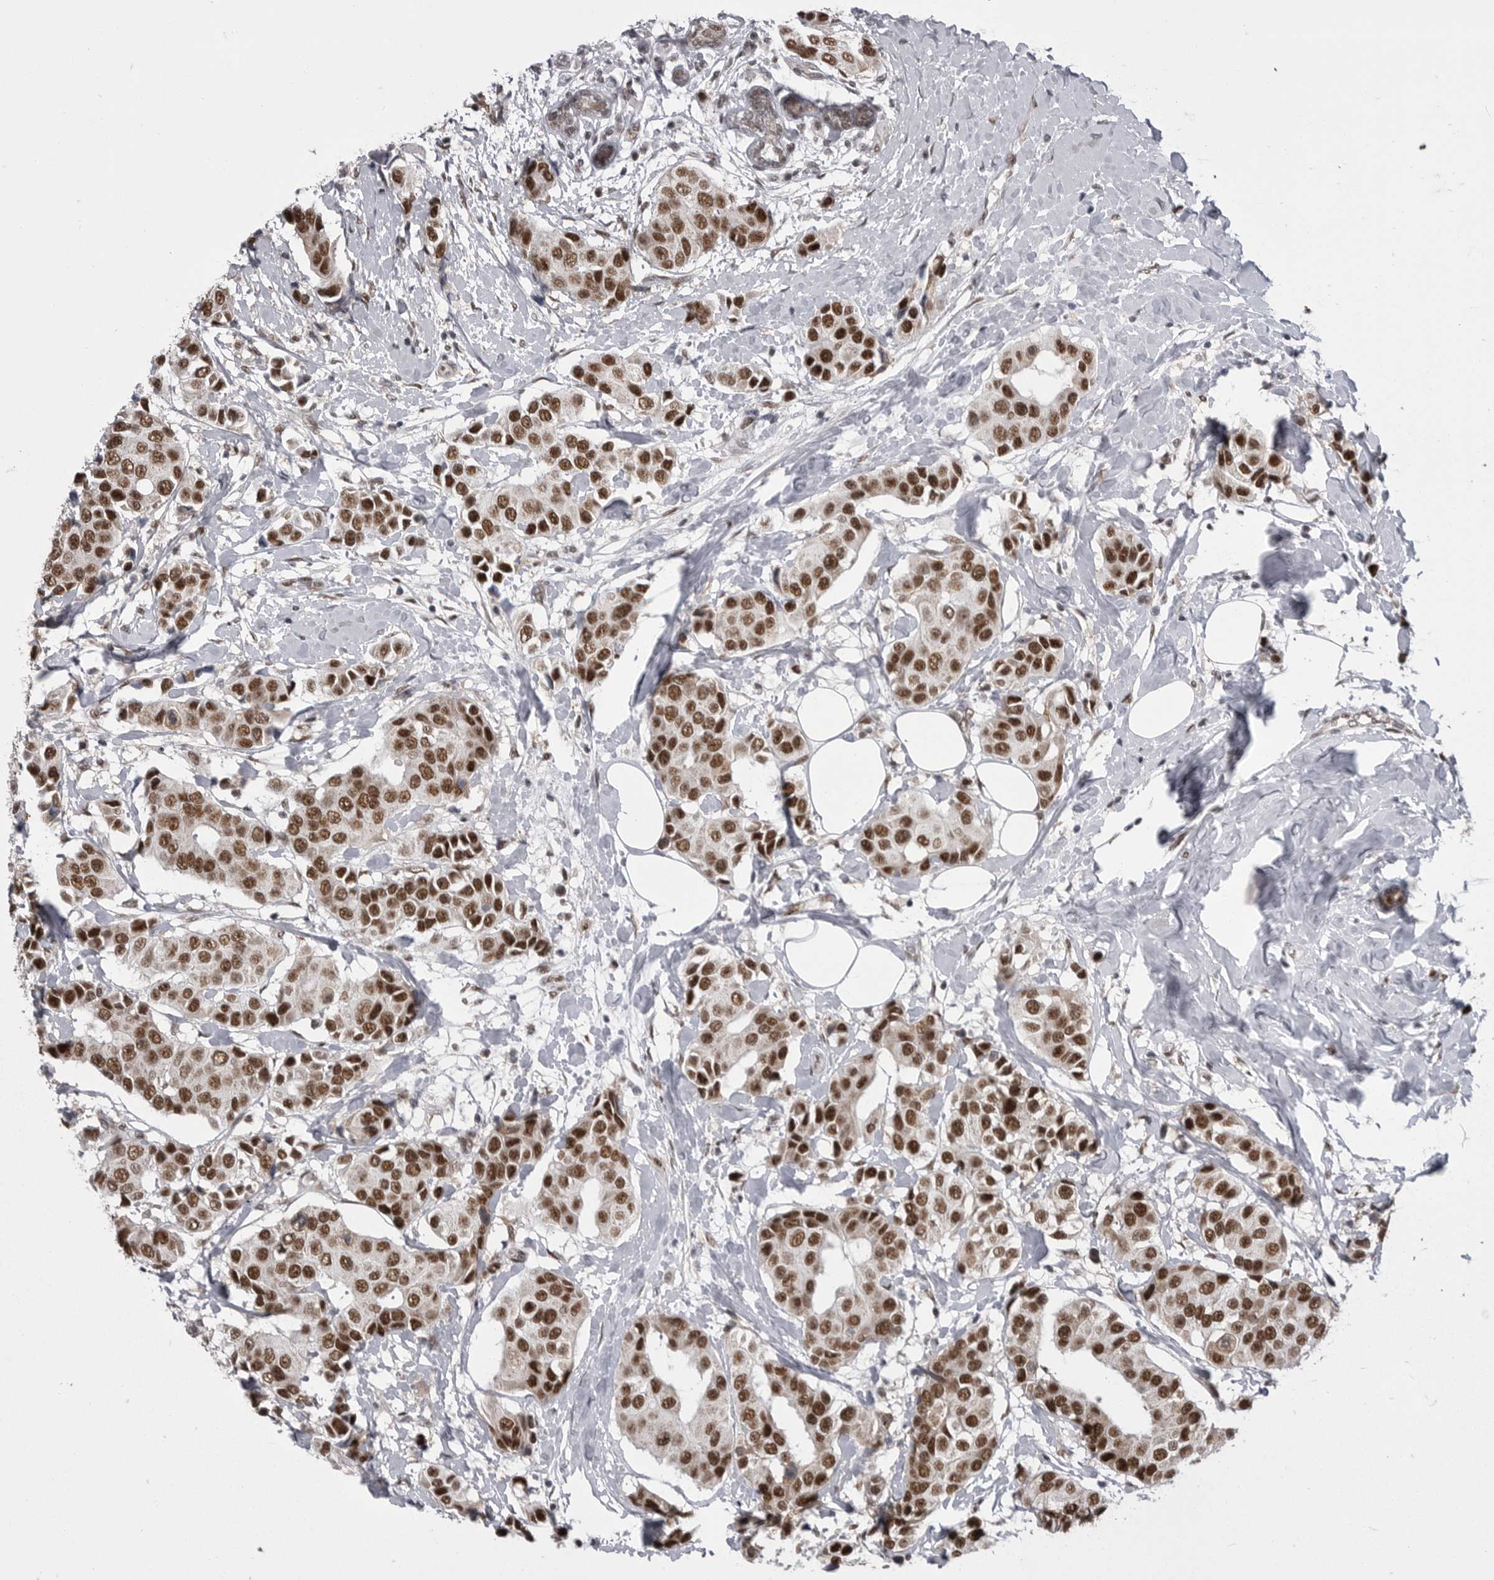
{"staining": {"intensity": "strong", "quantity": ">75%", "location": "nuclear"}, "tissue": "breast cancer", "cell_type": "Tumor cells", "image_type": "cancer", "snomed": [{"axis": "morphology", "description": "Normal tissue, NOS"}, {"axis": "morphology", "description": "Duct carcinoma"}, {"axis": "topography", "description": "Breast"}], "caption": "Tumor cells reveal strong nuclear expression in approximately >75% of cells in breast intraductal carcinoma.", "gene": "MEPCE", "patient": {"sex": "female", "age": 39}}